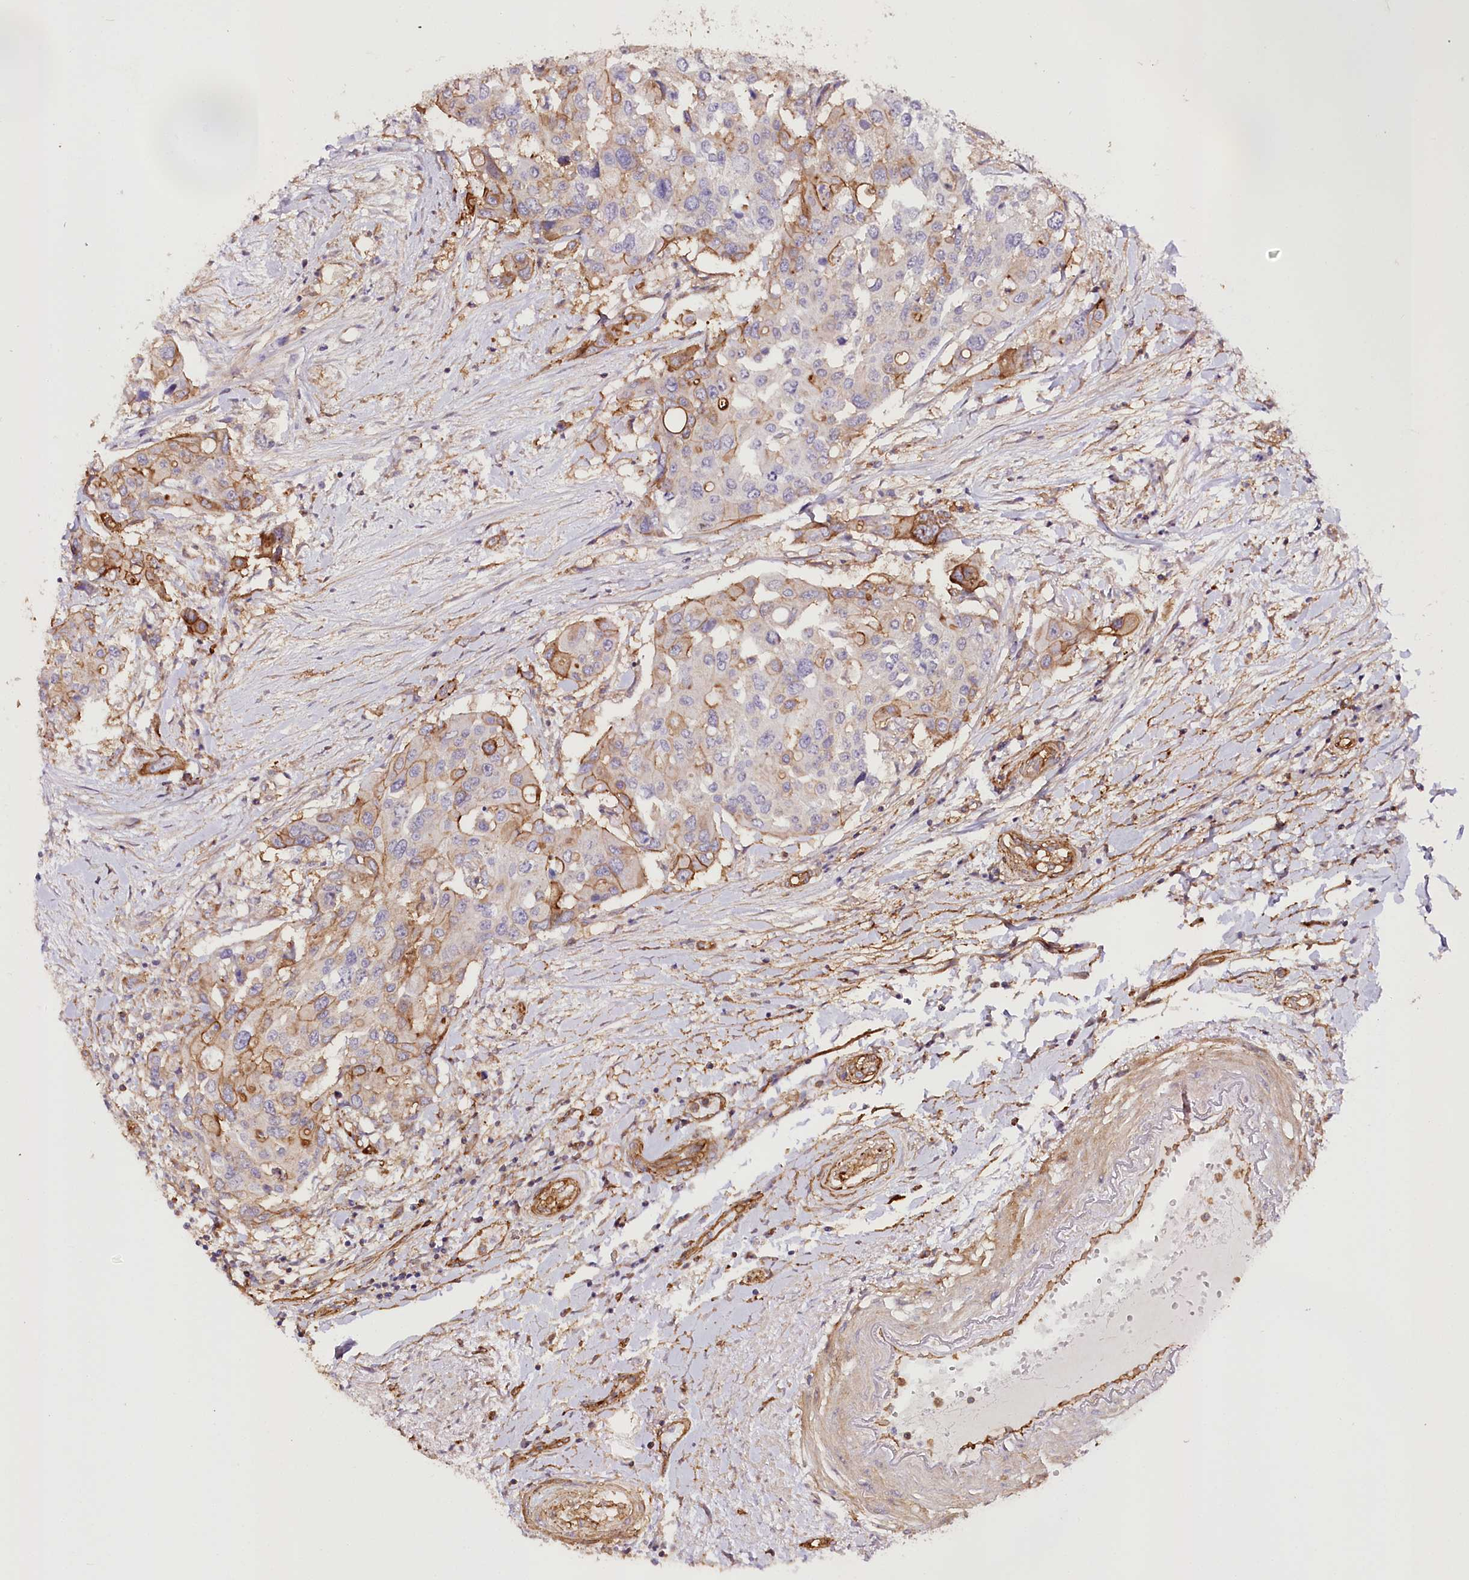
{"staining": {"intensity": "moderate", "quantity": "<25%", "location": "cytoplasmic/membranous"}, "tissue": "colorectal cancer", "cell_type": "Tumor cells", "image_type": "cancer", "snomed": [{"axis": "morphology", "description": "Adenocarcinoma, NOS"}, {"axis": "topography", "description": "Colon"}], "caption": "An IHC photomicrograph of neoplastic tissue is shown. Protein staining in brown labels moderate cytoplasmic/membranous positivity in colorectal cancer within tumor cells.", "gene": "SYNPO2", "patient": {"sex": "male", "age": 77}}